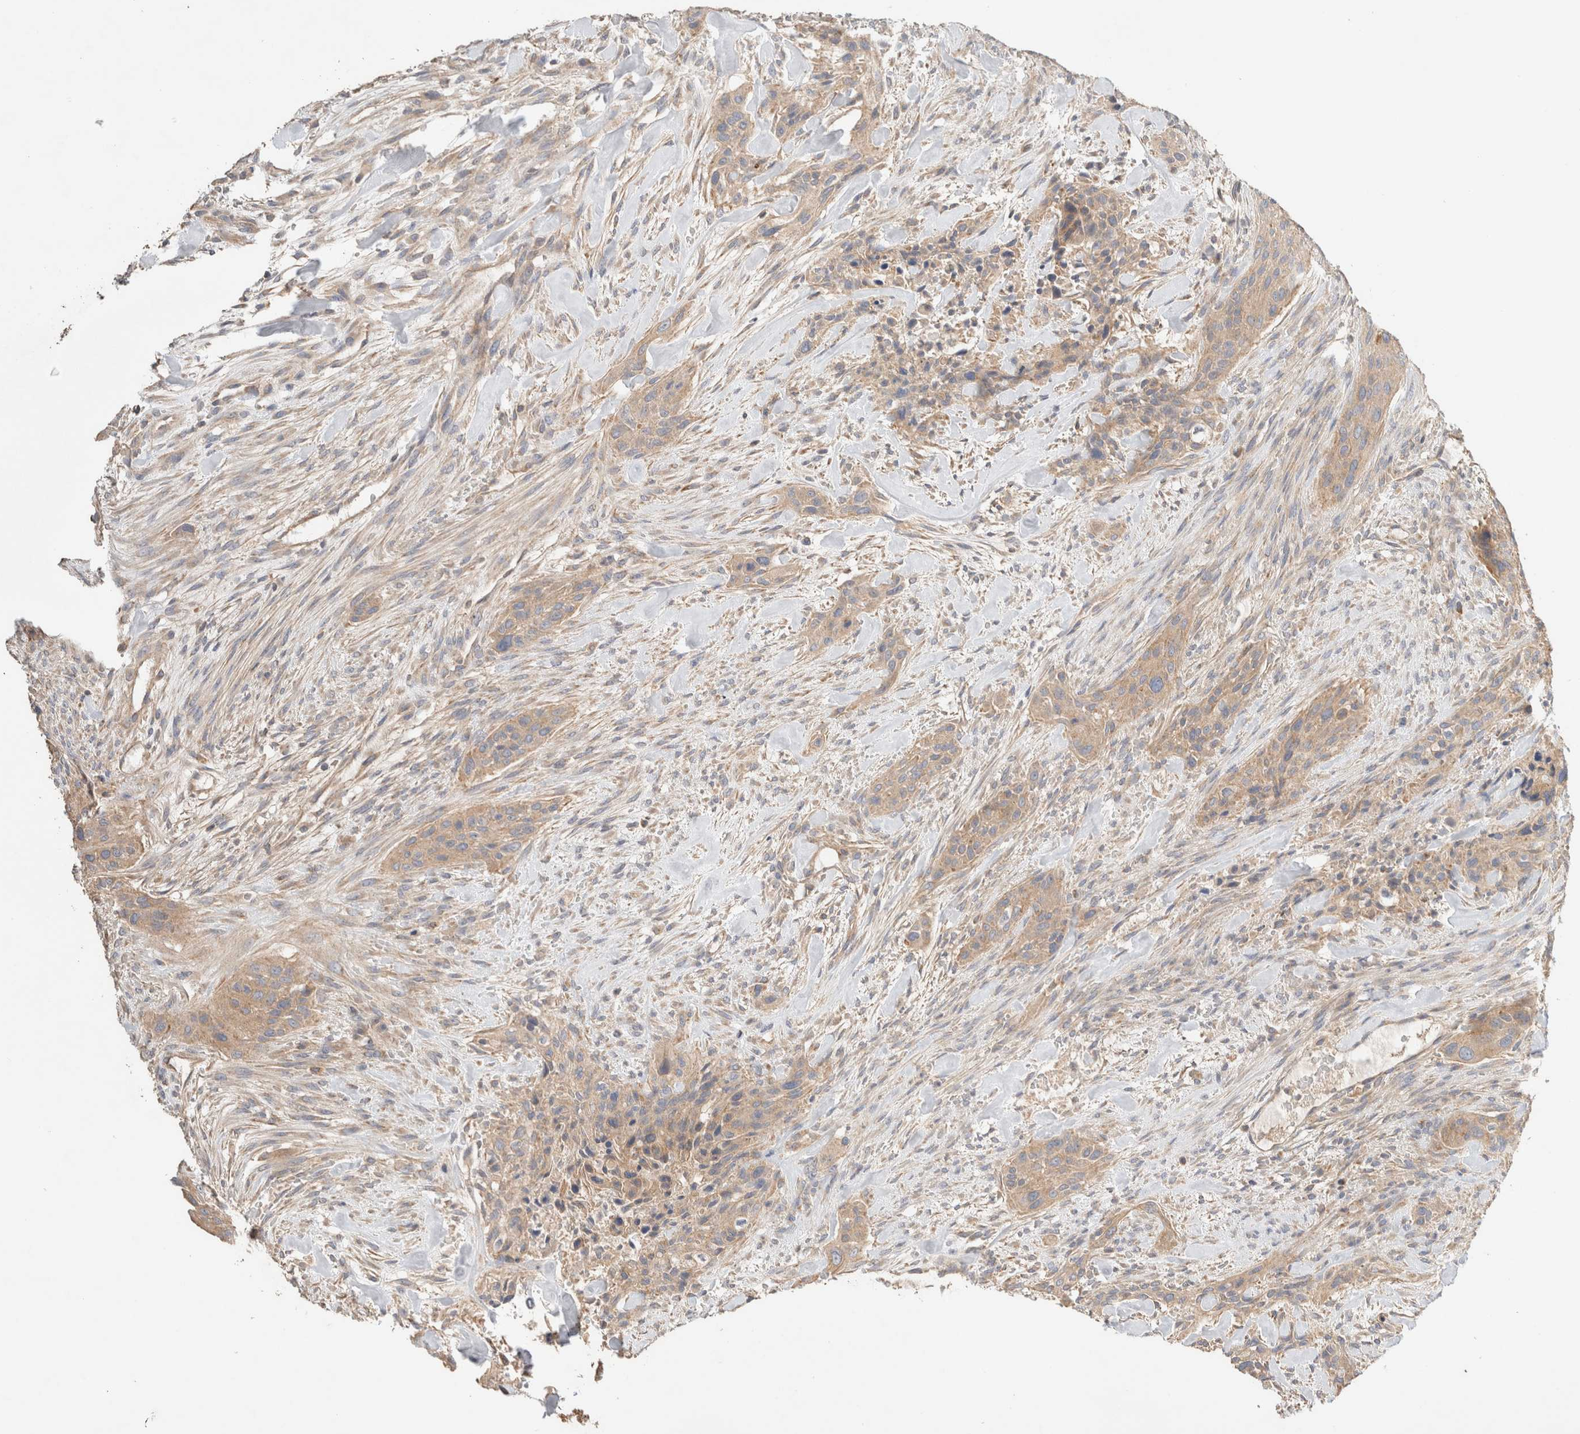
{"staining": {"intensity": "weak", "quantity": ">75%", "location": "cytoplasmic/membranous"}, "tissue": "urothelial cancer", "cell_type": "Tumor cells", "image_type": "cancer", "snomed": [{"axis": "morphology", "description": "Urothelial carcinoma, High grade"}, {"axis": "topography", "description": "Urinary bladder"}], "caption": "Immunohistochemical staining of human urothelial cancer shows low levels of weak cytoplasmic/membranous staining in about >75% of tumor cells.", "gene": "B3GNTL1", "patient": {"sex": "male", "age": 35}}